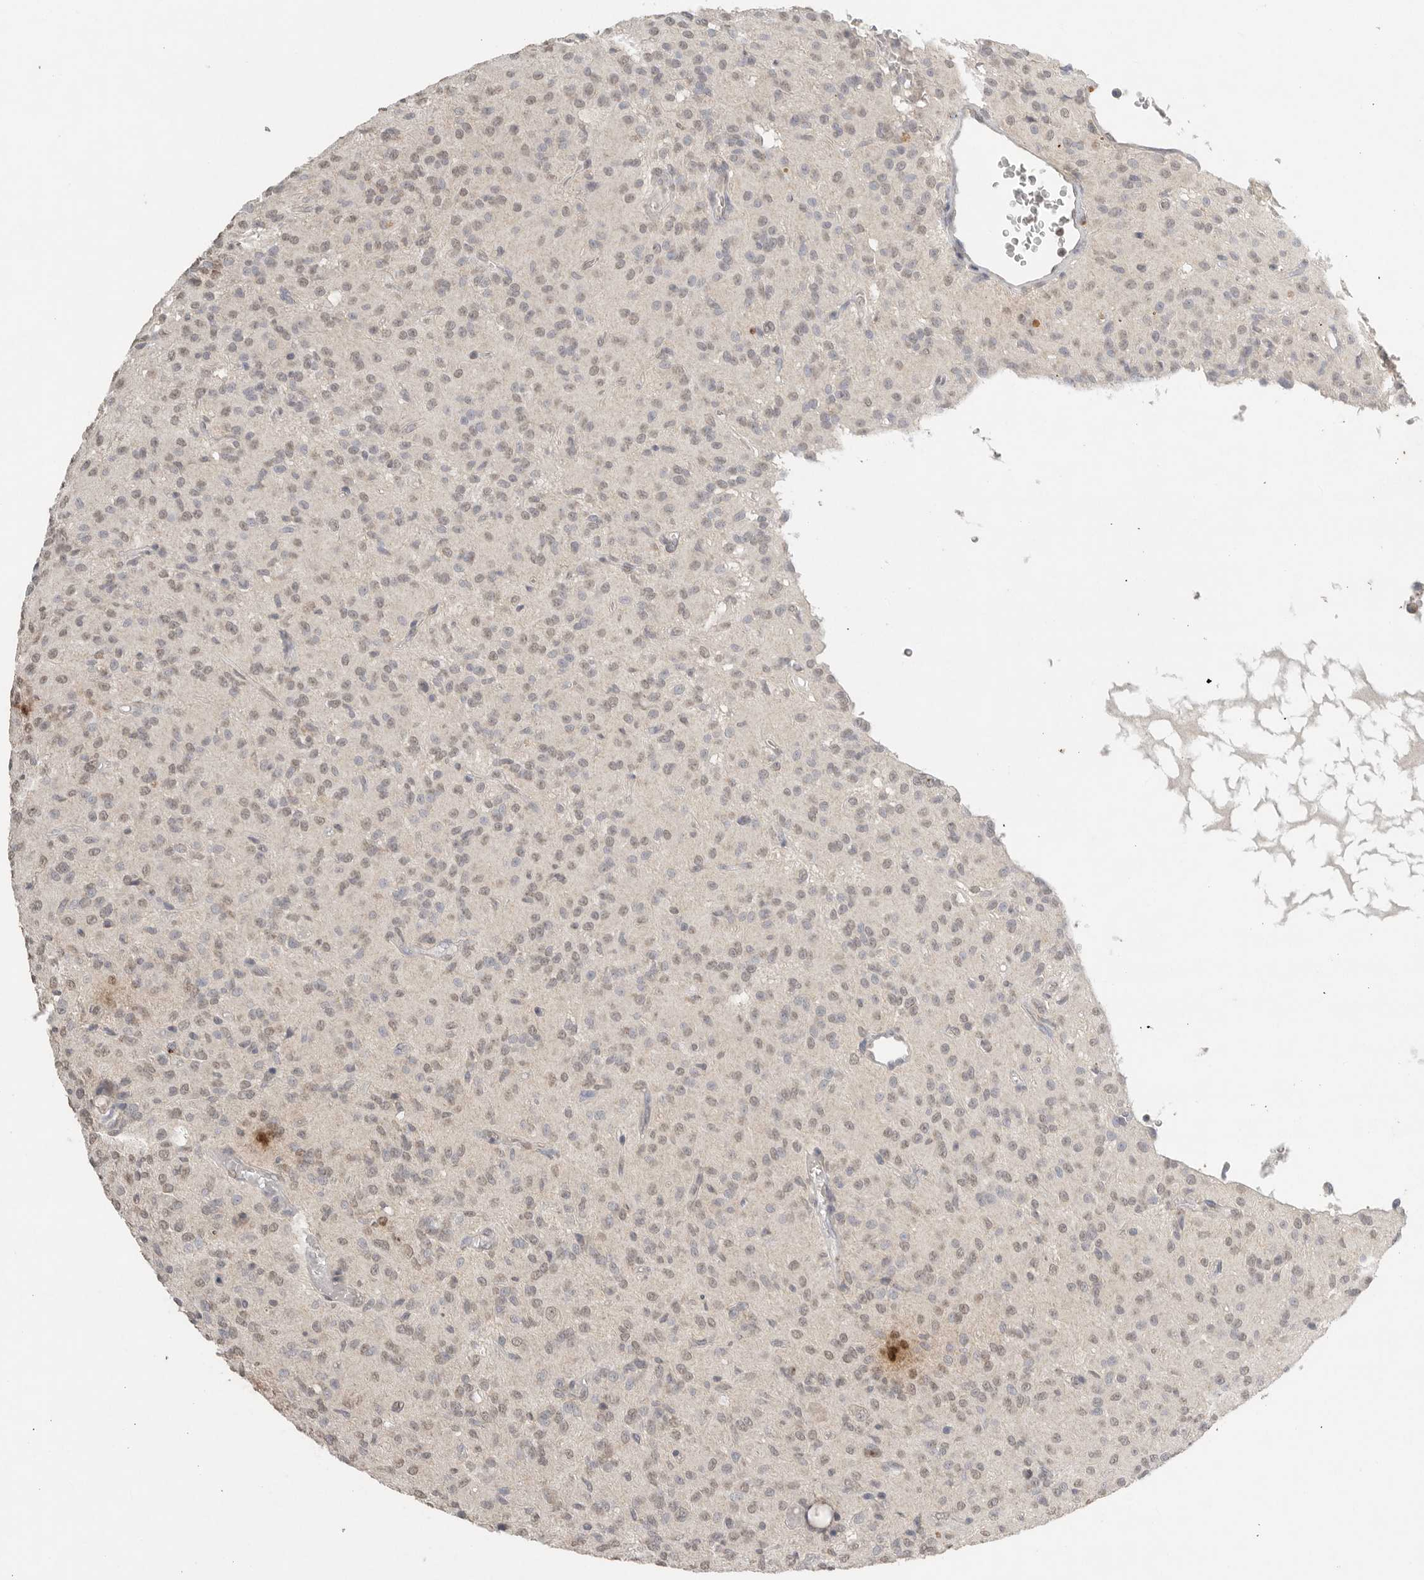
{"staining": {"intensity": "weak", "quantity": ">75%", "location": "nuclear"}, "tissue": "glioma", "cell_type": "Tumor cells", "image_type": "cancer", "snomed": [{"axis": "morphology", "description": "Glioma, malignant, High grade"}, {"axis": "topography", "description": "Brain"}], "caption": "Weak nuclear staining for a protein is seen in approximately >75% of tumor cells of glioma using IHC.", "gene": "KLK5", "patient": {"sex": "female", "age": 59}}